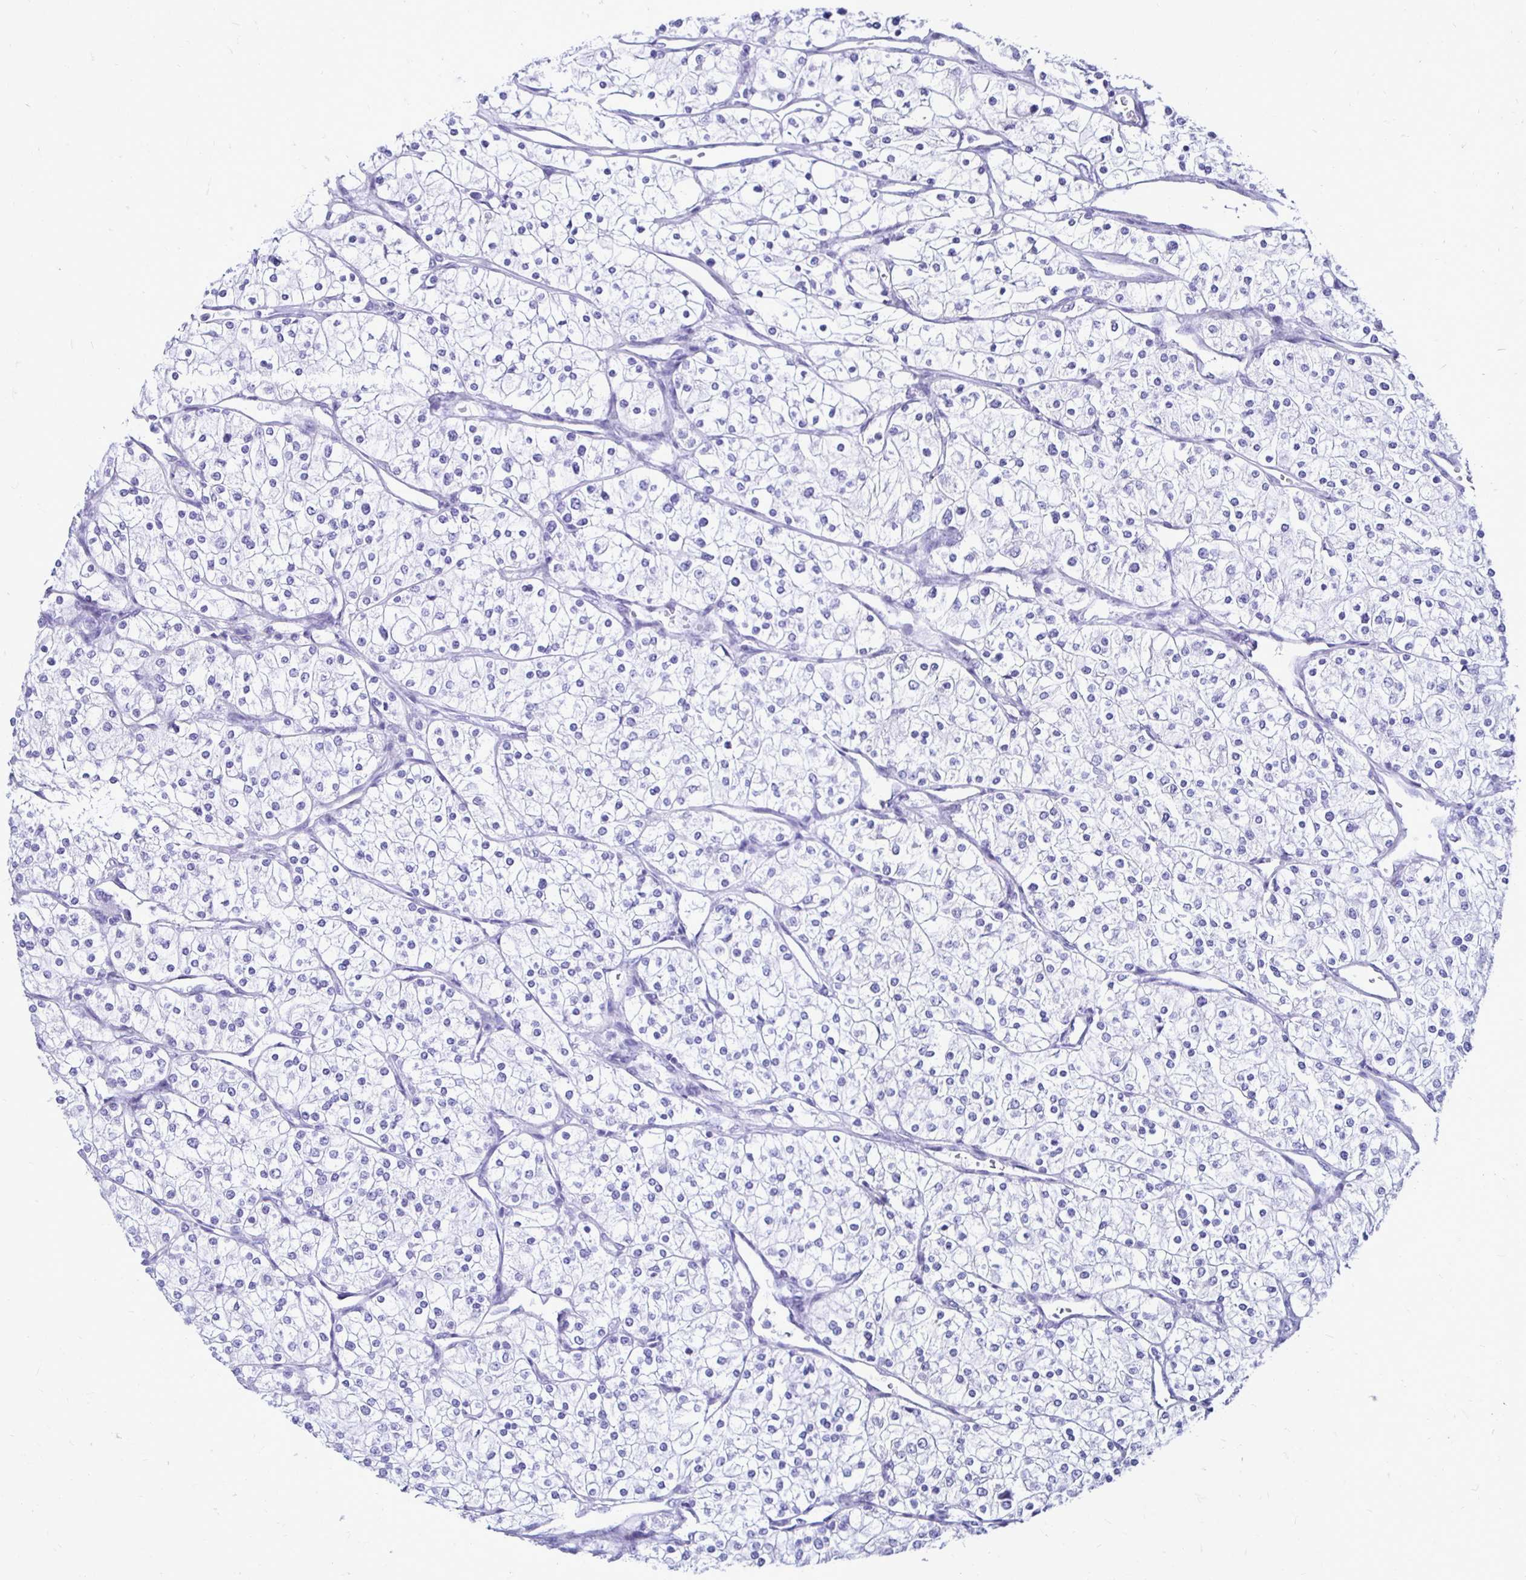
{"staining": {"intensity": "negative", "quantity": "none", "location": "none"}, "tissue": "renal cancer", "cell_type": "Tumor cells", "image_type": "cancer", "snomed": [{"axis": "morphology", "description": "Adenocarcinoma, NOS"}, {"axis": "topography", "description": "Kidney"}], "caption": "High magnification brightfield microscopy of renal adenocarcinoma stained with DAB (brown) and counterstained with hematoxylin (blue): tumor cells show no significant expression.", "gene": "CST5", "patient": {"sex": "male", "age": 80}}